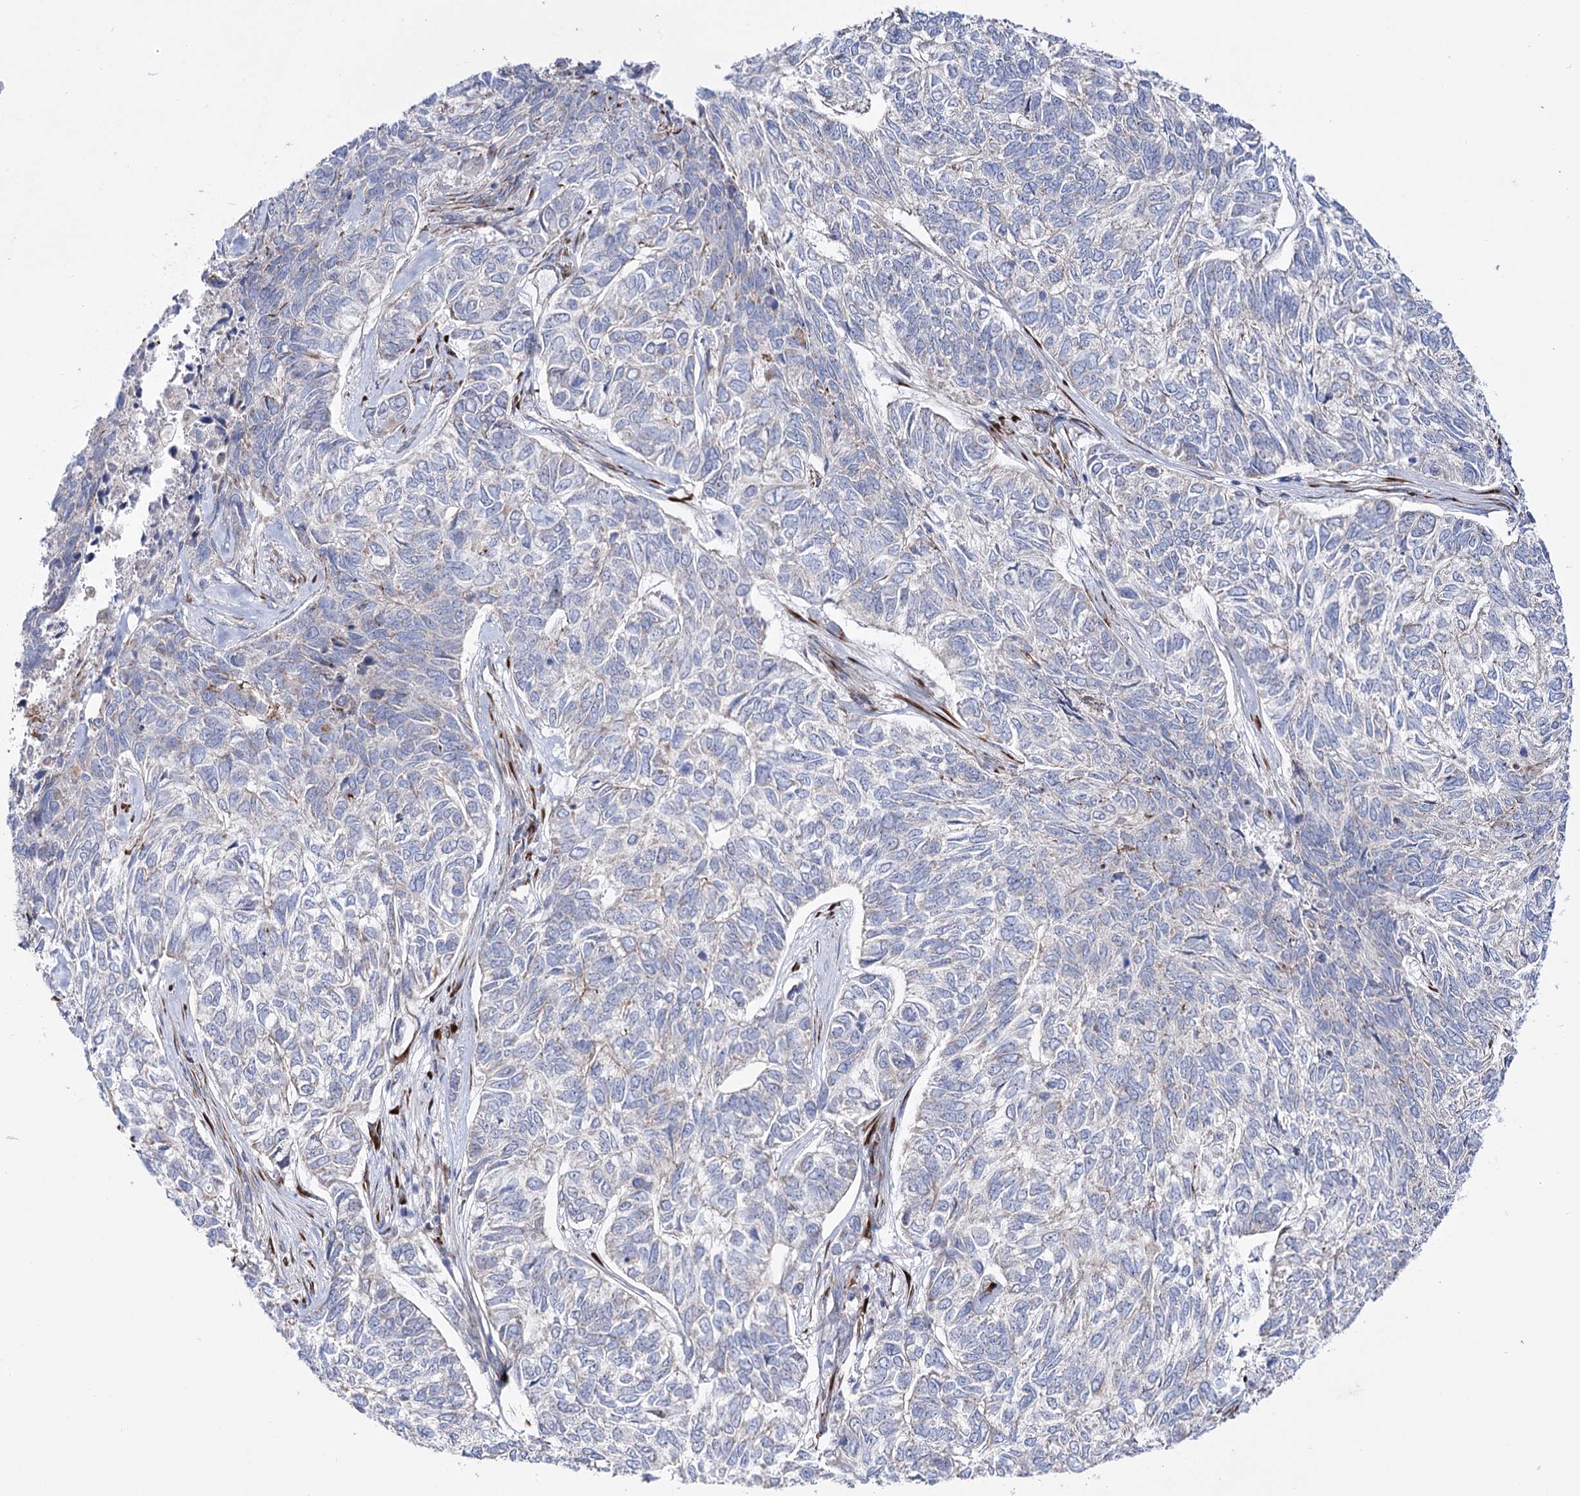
{"staining": {"intensity": "negative", "quantity": "none", "location": "none"}, "tissue": "skin cancer", "cell_type": "Tumor cells", "image_type": "cancer", "snomed": [{"axis": "morphology", "description": "Basal cell carcinoma"}, {"axis": "topography", "description": "Skin"}], "caption": "A high-resolution histopathology image shows immunohistochemistry staining of skin cancer, which shows no significant positivity in tumor cells.", "gene": "METTL5", "patient": {"sex": "female", "age": 65}}